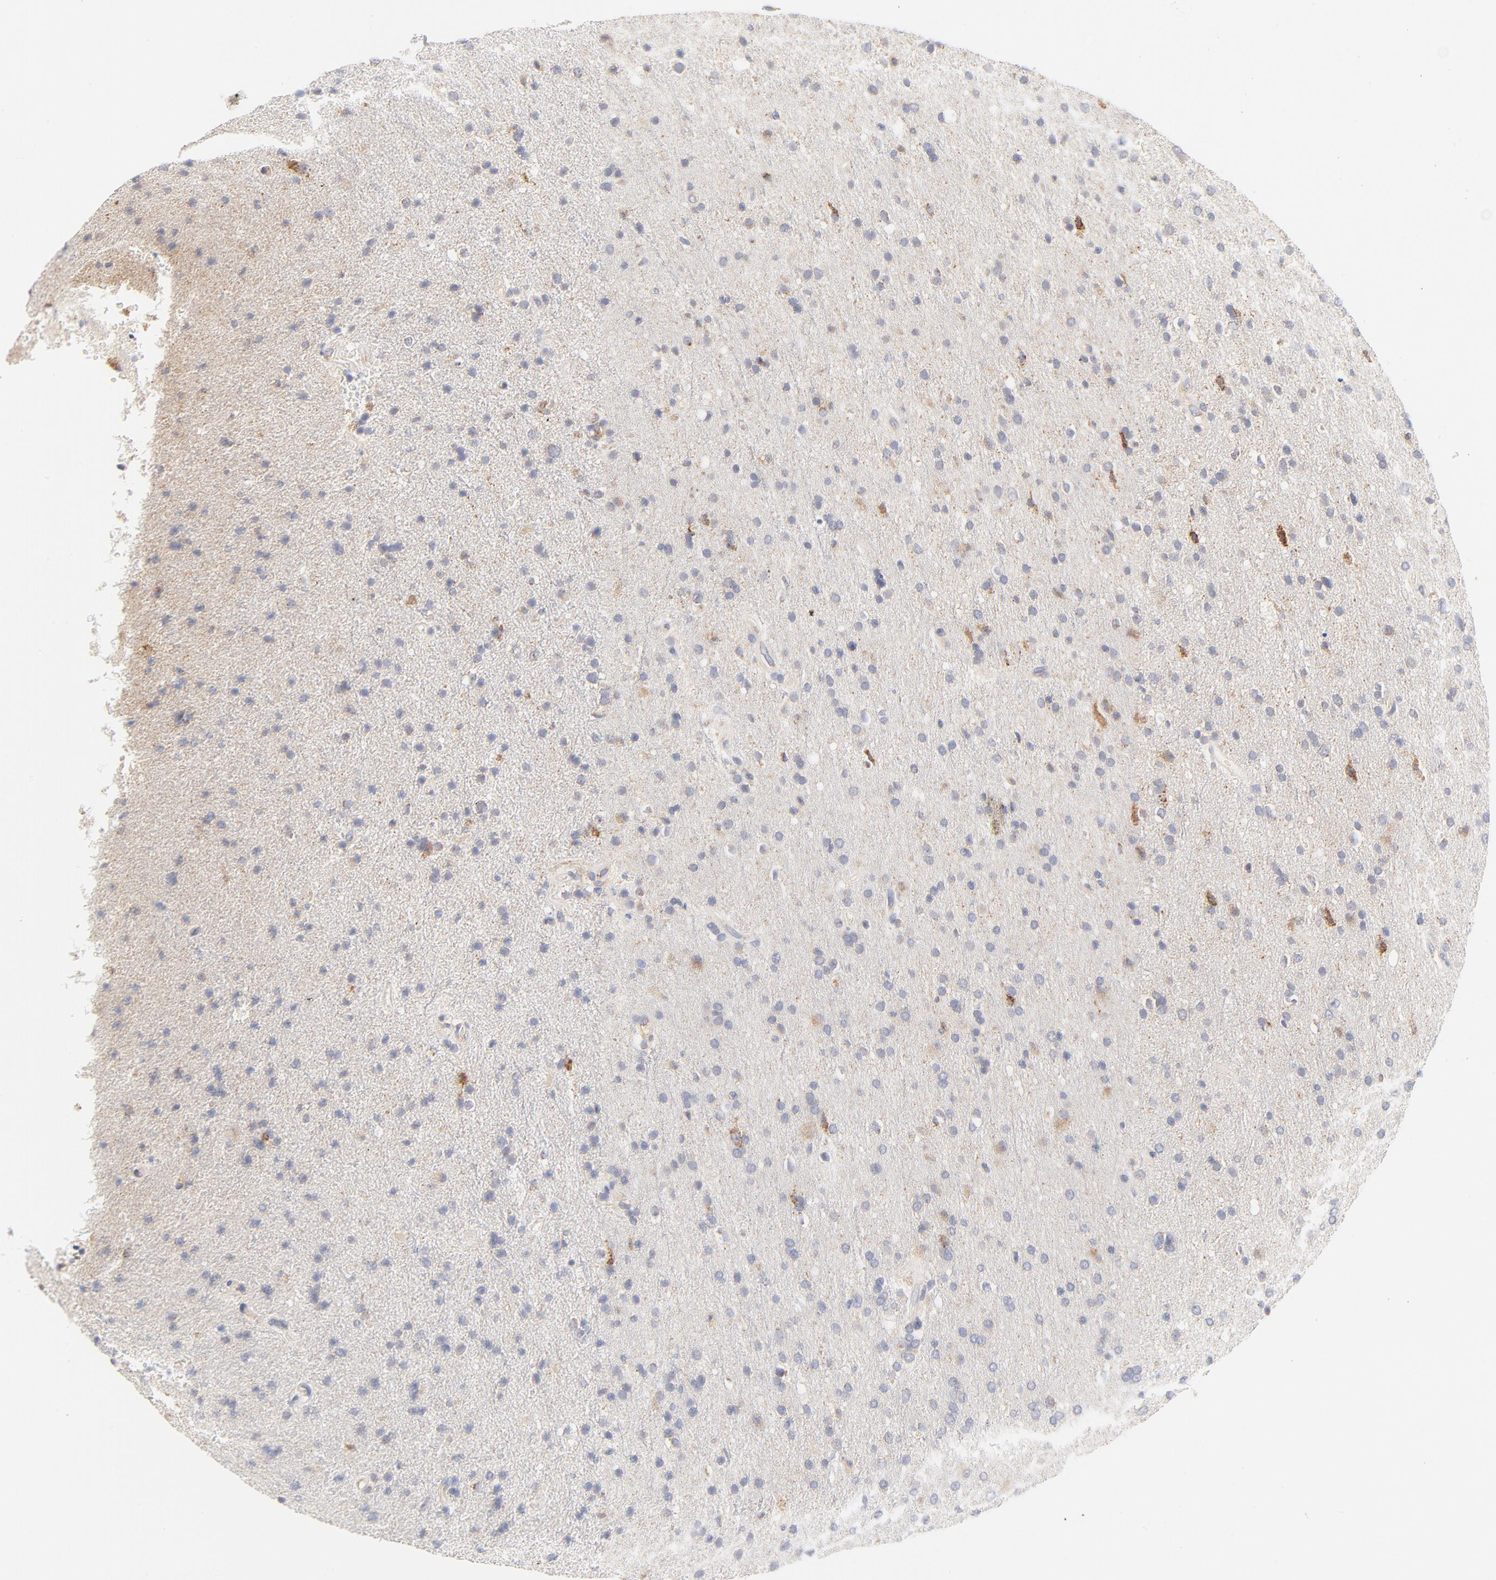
{"staining": {"intensity": "moderate", "quantity": "25%-75%", "location": "cytoplasmic/membranous"}, "tissue": "glioma", "cell_type": "Tumor cells", "image_type": "cancer", "snomed": [{"axis": "morphology", "description": "Glioma, malignant, High grade"}, {"axis": "topography", "description": "Brain"}], "caption": "Immunohistochemical staining of human glioma shows medium levels of moderate cytoplasmic/membranous protein positivity in about 25%-75% of tumor cells. Immunohistochemistry (ihc) stains the protein in brown and the nuclei are stained blue.", "gene": "MTERF2", "patient": {"sex": "male", "age": 33}}